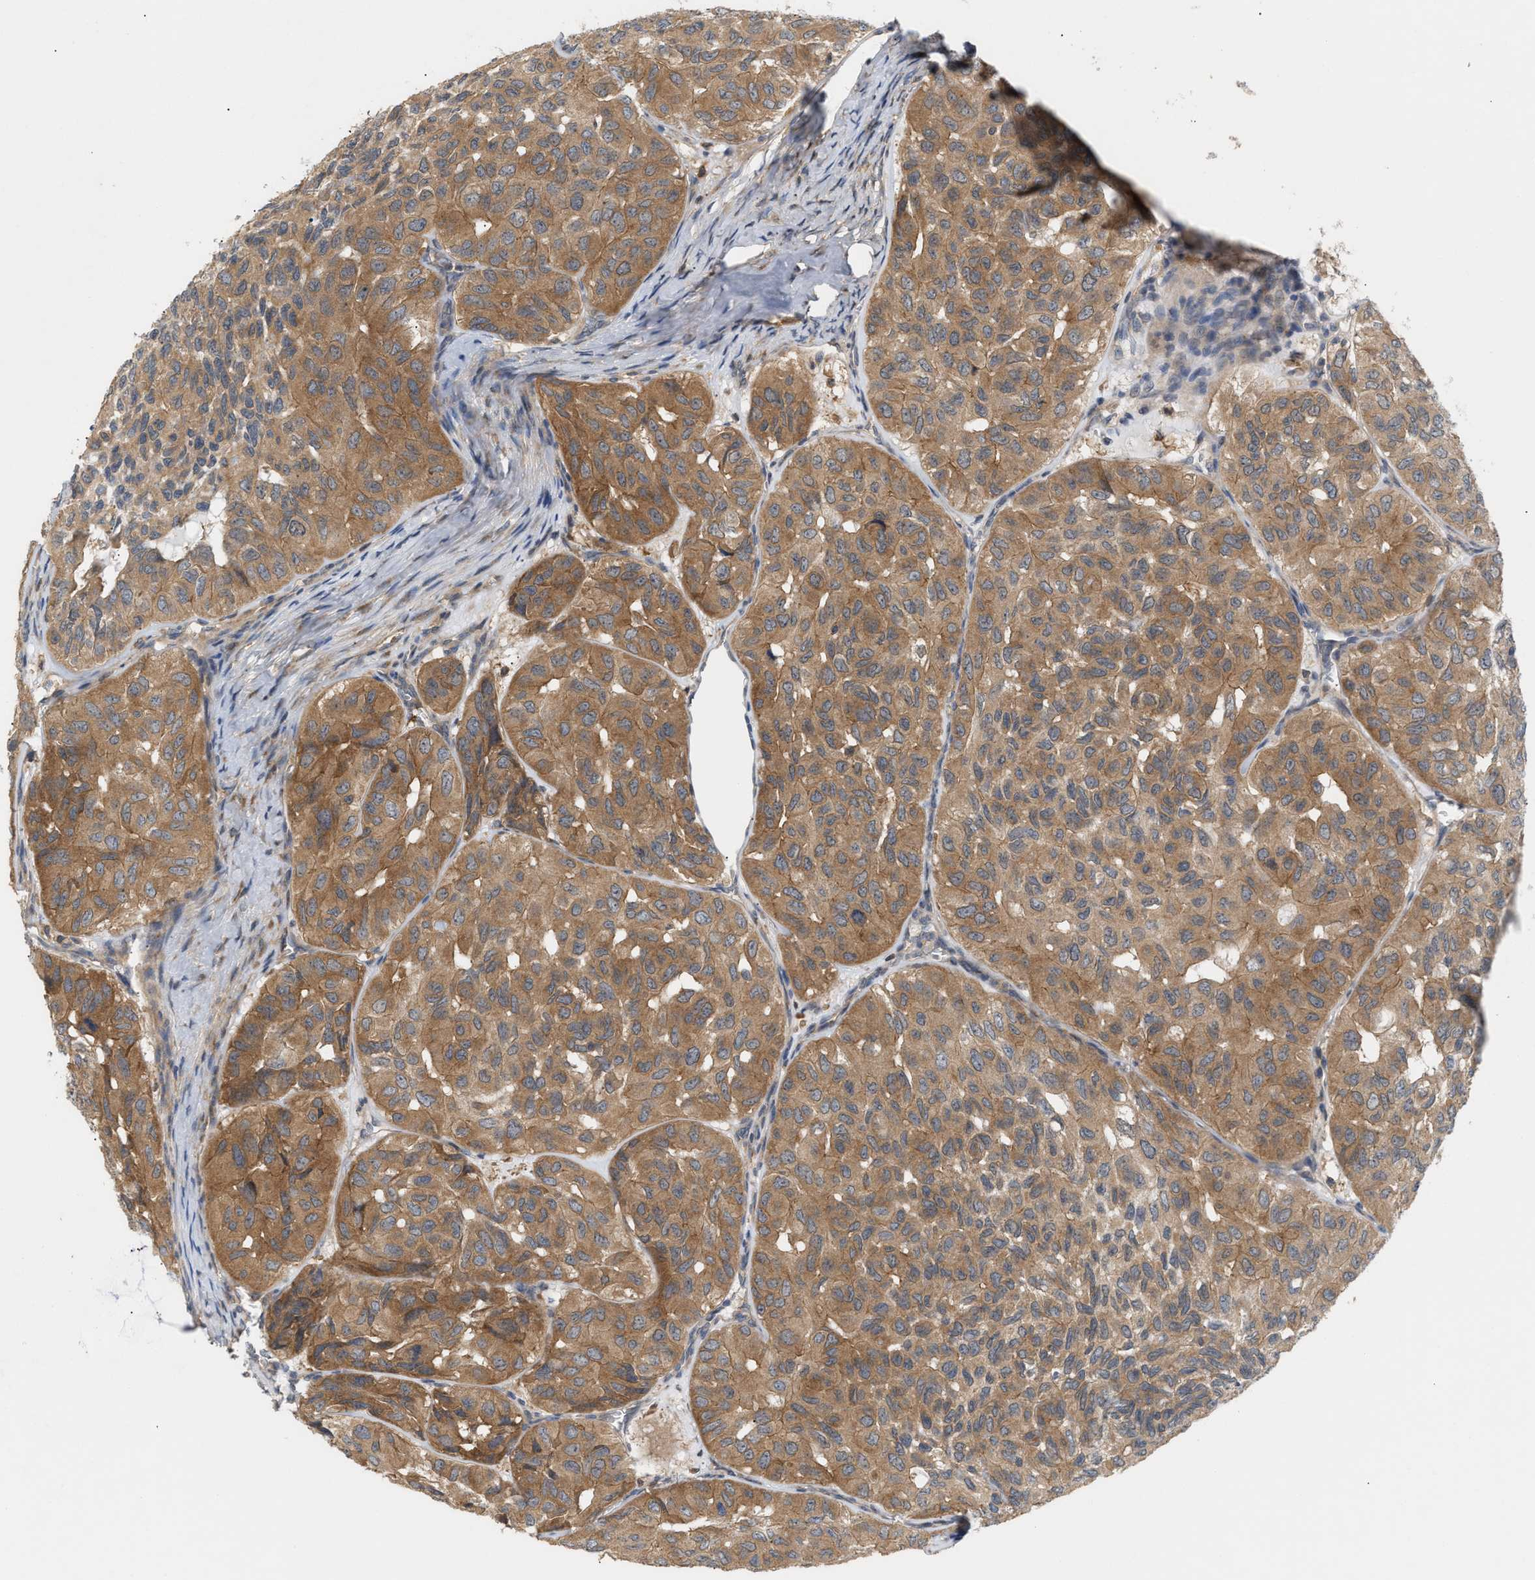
{"staining": {"intensity": "moderate", "quantity": ">75%", "location": "cytoplasmic/membranous"}, "tissue": "head and neck cancer", "cell_type": "Tumor cells", "image_type": "cancer", "snomed": [{"axis": "morphology", "description": "Adenocarcinoma, NOS"}, {"axis": "topography", "description": "Salivary gland, NOS"}, {"axis": "topography", "description": "Head-Neck"}], "caption": "Protein analysis of adenocarcinoma (head and neck) tissue demonstrates moderate cytoplasmic/membranous staining in about >75% of tumor cells.", "gene": "DBNL", "patient": {"sex": "female", "age": 76}}